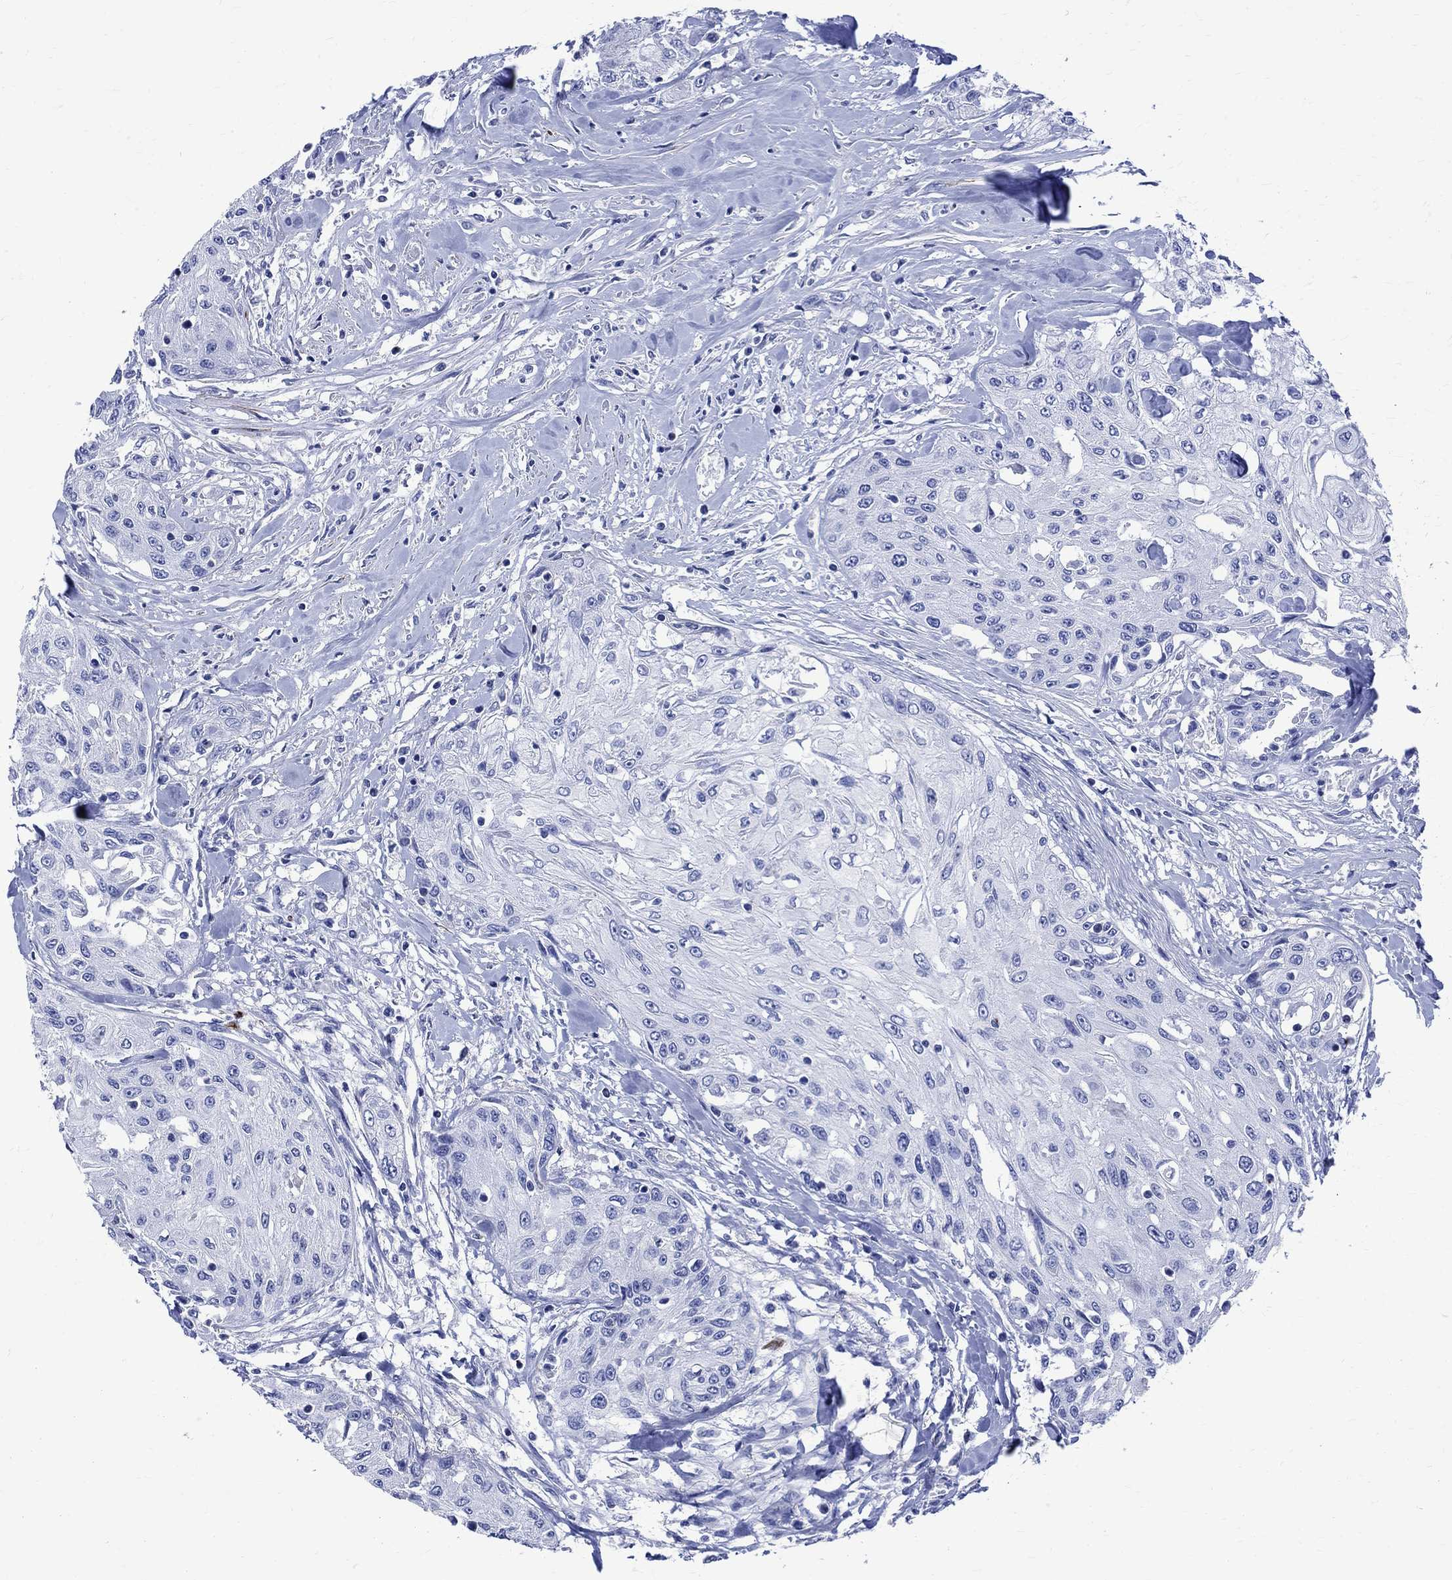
{"staining": {"intensity": "negative", "quantity": "none", "location": "none"}, "tissue": "head and neck cancer", "cell_type": "Tumor cells", "image_type": "cancer", "snomed": [{"axis": "morphology", "description": "Normal tissue, NOS"}, {"axis": "morphology", "description": "Squamous cell carcinoma, NOS"}, {"axis": "topography", "description": "Oral tissue"}, {"axis": "topography", "description": "Peripheral nerve tissue"}, {"axis": "topography", "description": "Head-Neck"}], "caption": "Micrograph shows no significant protein staining in tumor cells of head and neck cancer. Brightfield microscopy of IHC stained with DAB (3,3'-diaminobenzidine) (brown) and hematoxylin (blue), captured at high magnification.", "gene": "PARVB", "patient": {"sex": "female", "age": 59}}